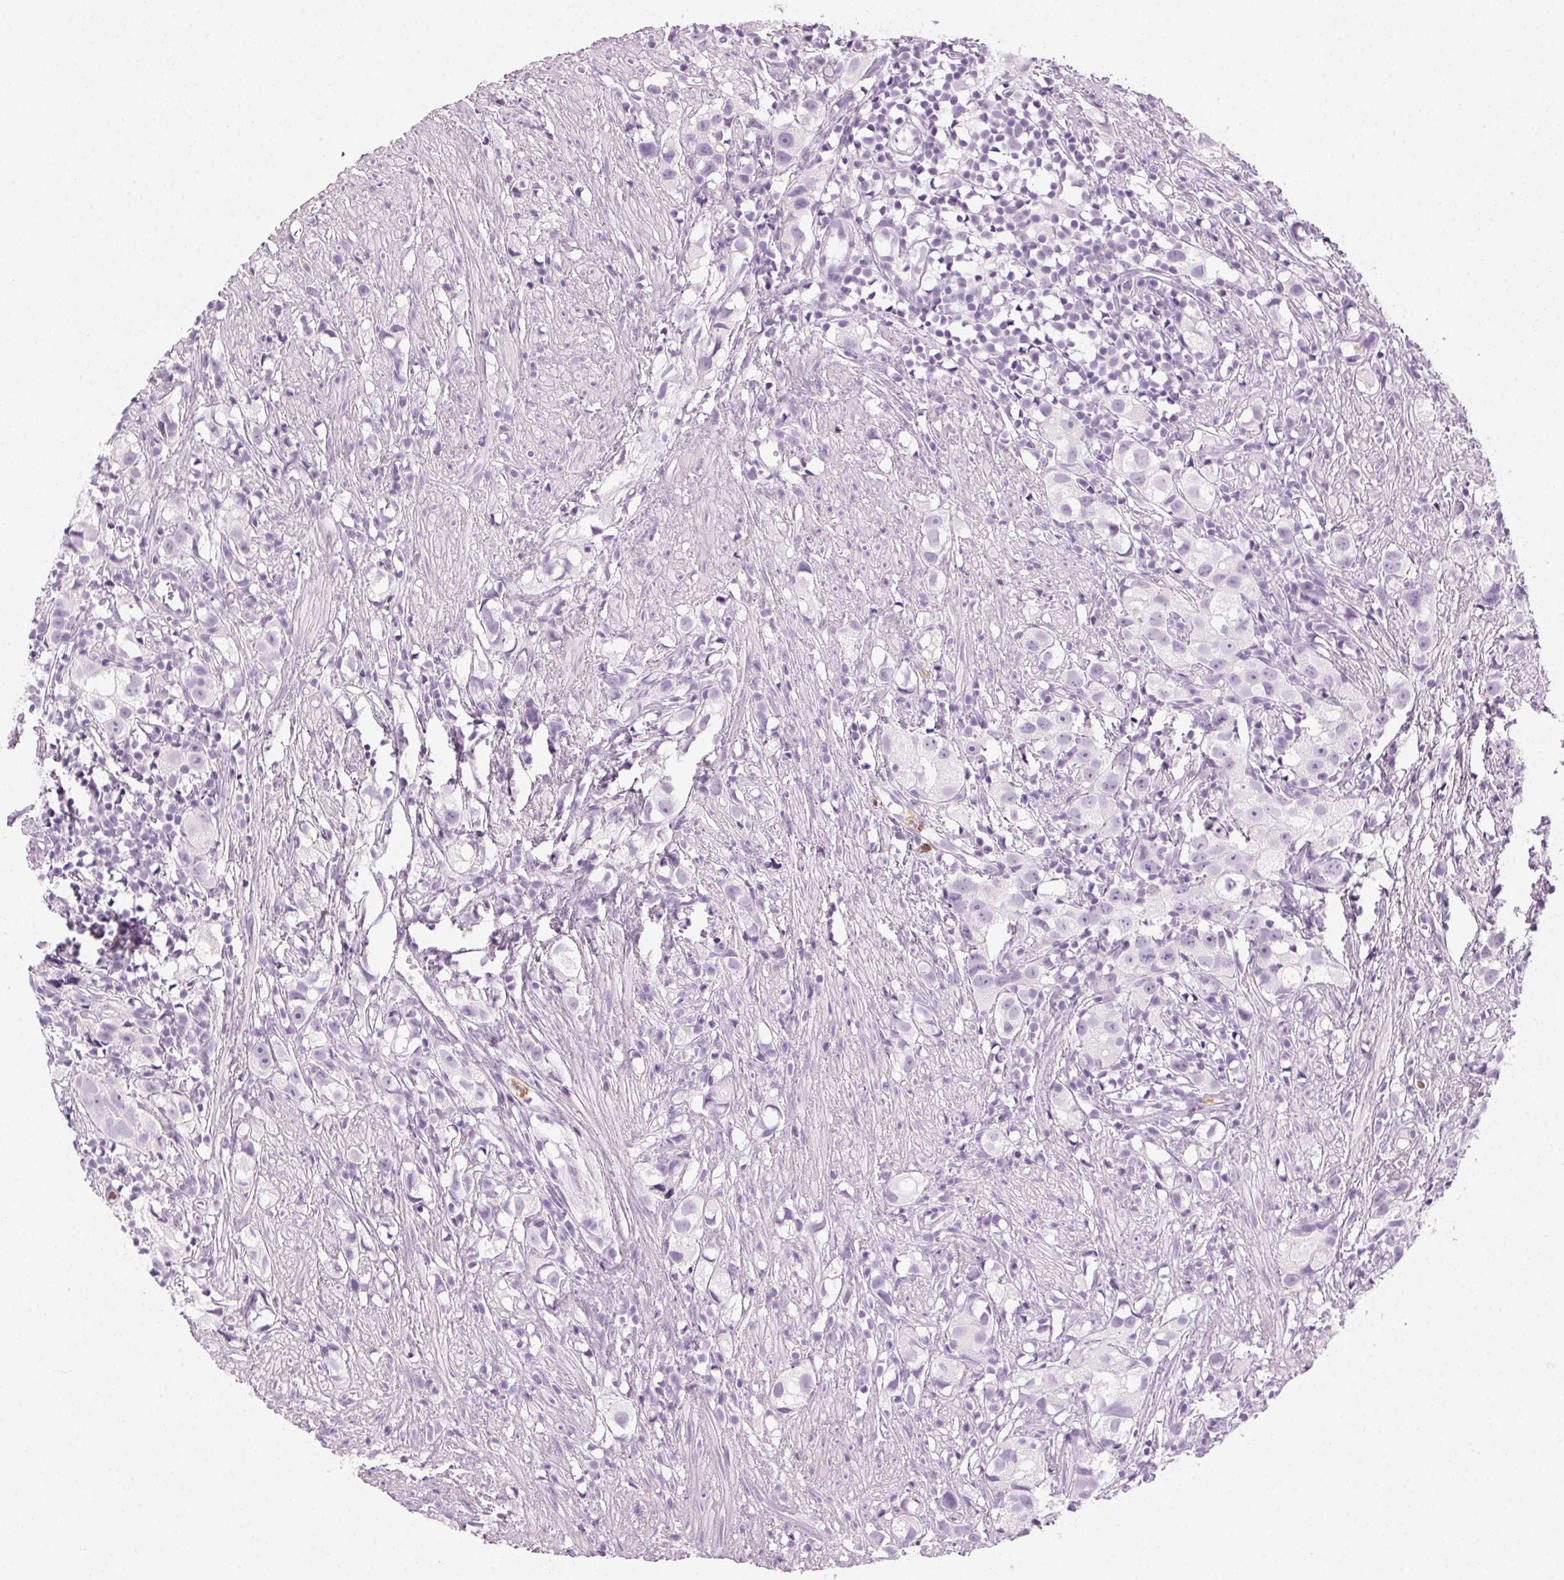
{"staining": {"intensity": "negative", "quantity": "none", "location": "none"}, "tissue": "prostate cancer", "cell_type": "Tumor cells", "image_type": "cancer", "snomed": [{"axis": "morphology", "description": "Adenocarcinoma, High grade"}, {"axis": "topography", "description": "Prostate"}], "caption": "A photomicrograph of prostate cancer stained for a protein reveals no brown staining in tumor cells.", "gene": "MPO", "patient": {"sex": "male", "age": 68}}